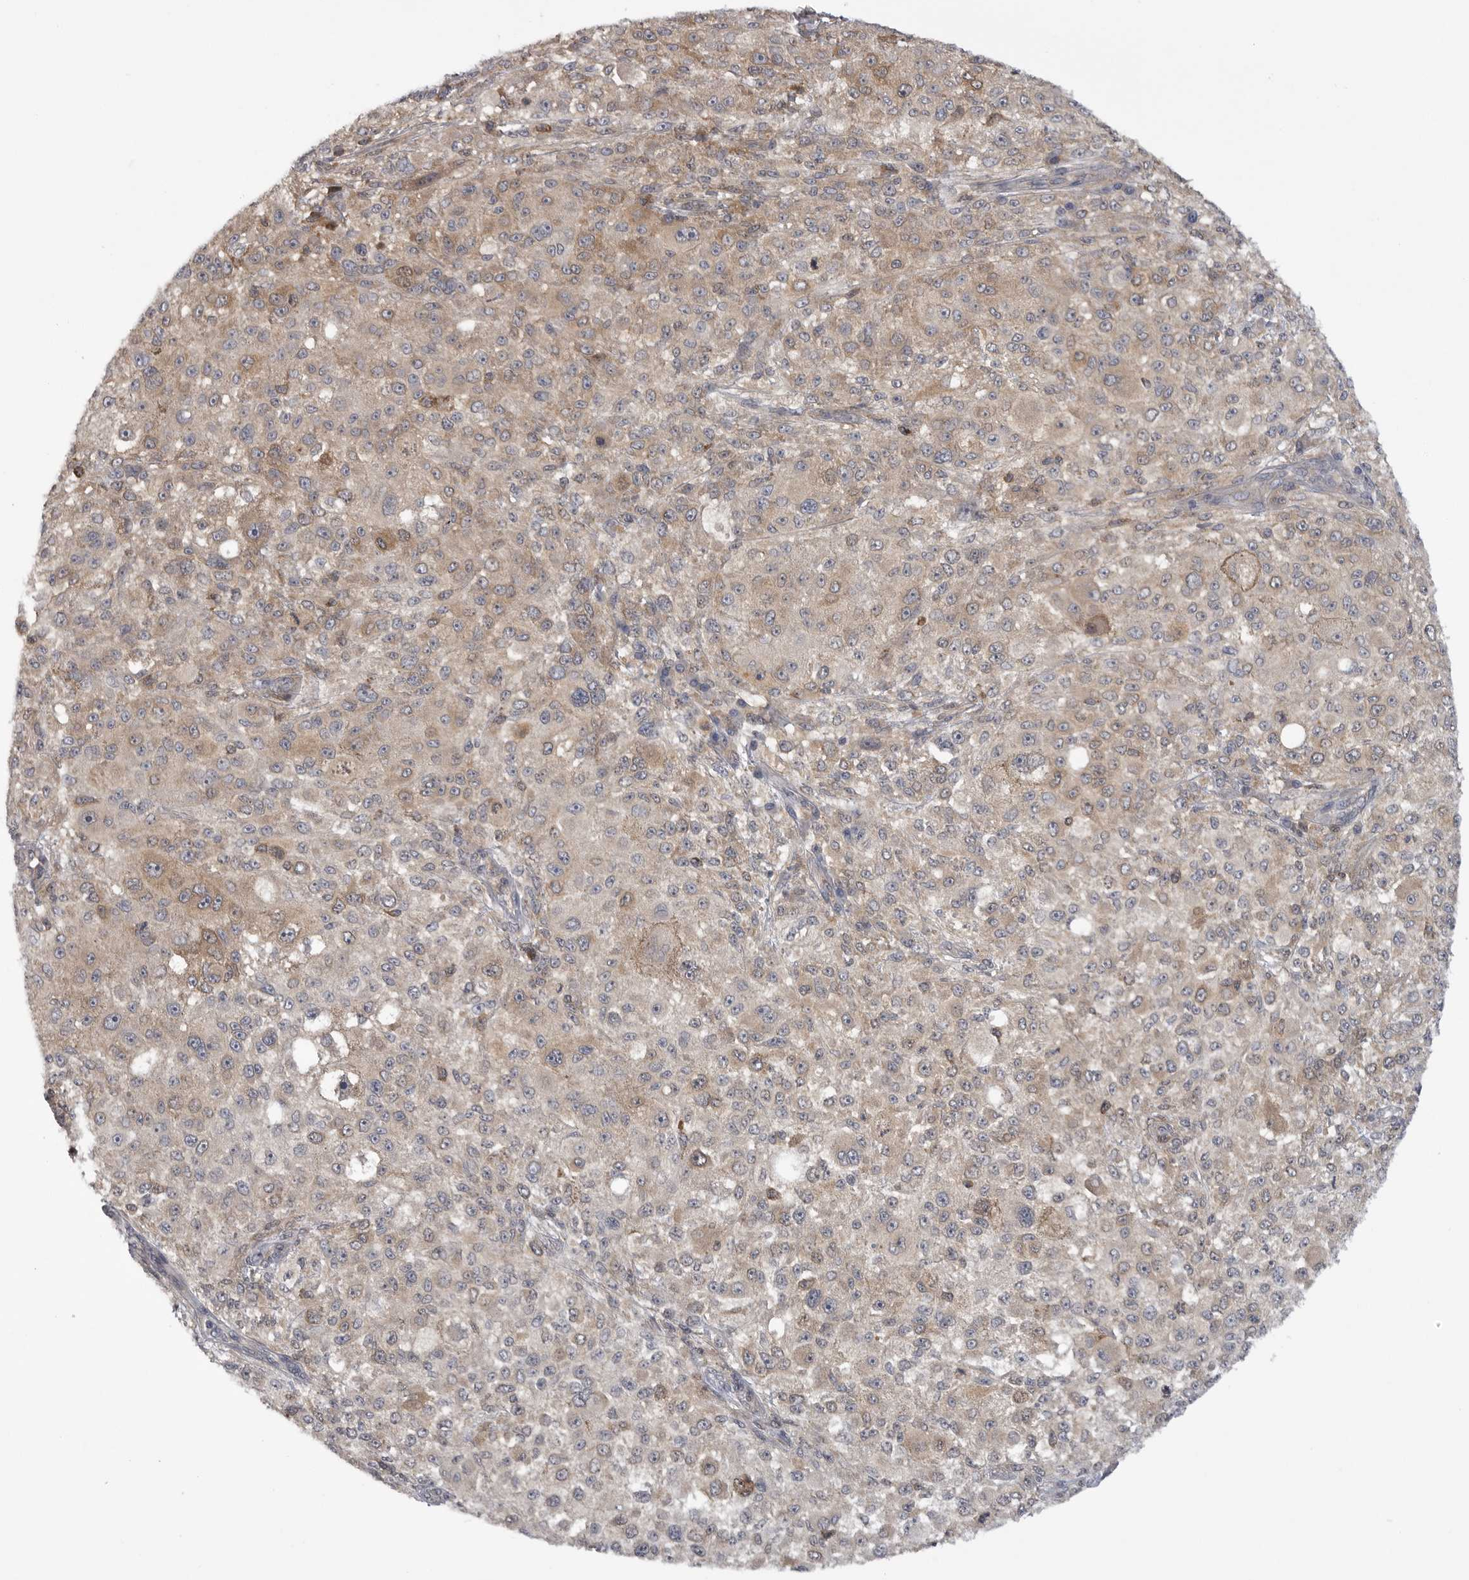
{"staining": {"intensity": "weak", "quantity": "25%-75%", "location": "cytoplasmic/membranous"}, "tissue": "melanoma", "cell_type": "Tumor cells", "image_type": "cancer", "snomed": [{"axis": "morphology", "description": "Necrosis, NOS"}, {"axis": "morphology", "description": "Malignant melanoma, NOS"}, {"axis": "topography", "description": "Skin"}], "caption": "Immunohistochemistry photomicrograph of melanoma stained for a protein (brown), which demonstrates low levels of weak cytoplasmic/membranous staining in about 25%-75% of tumor cells.", "gene": "CACYBP", "patient": {"sex": "female", "age": 87}}